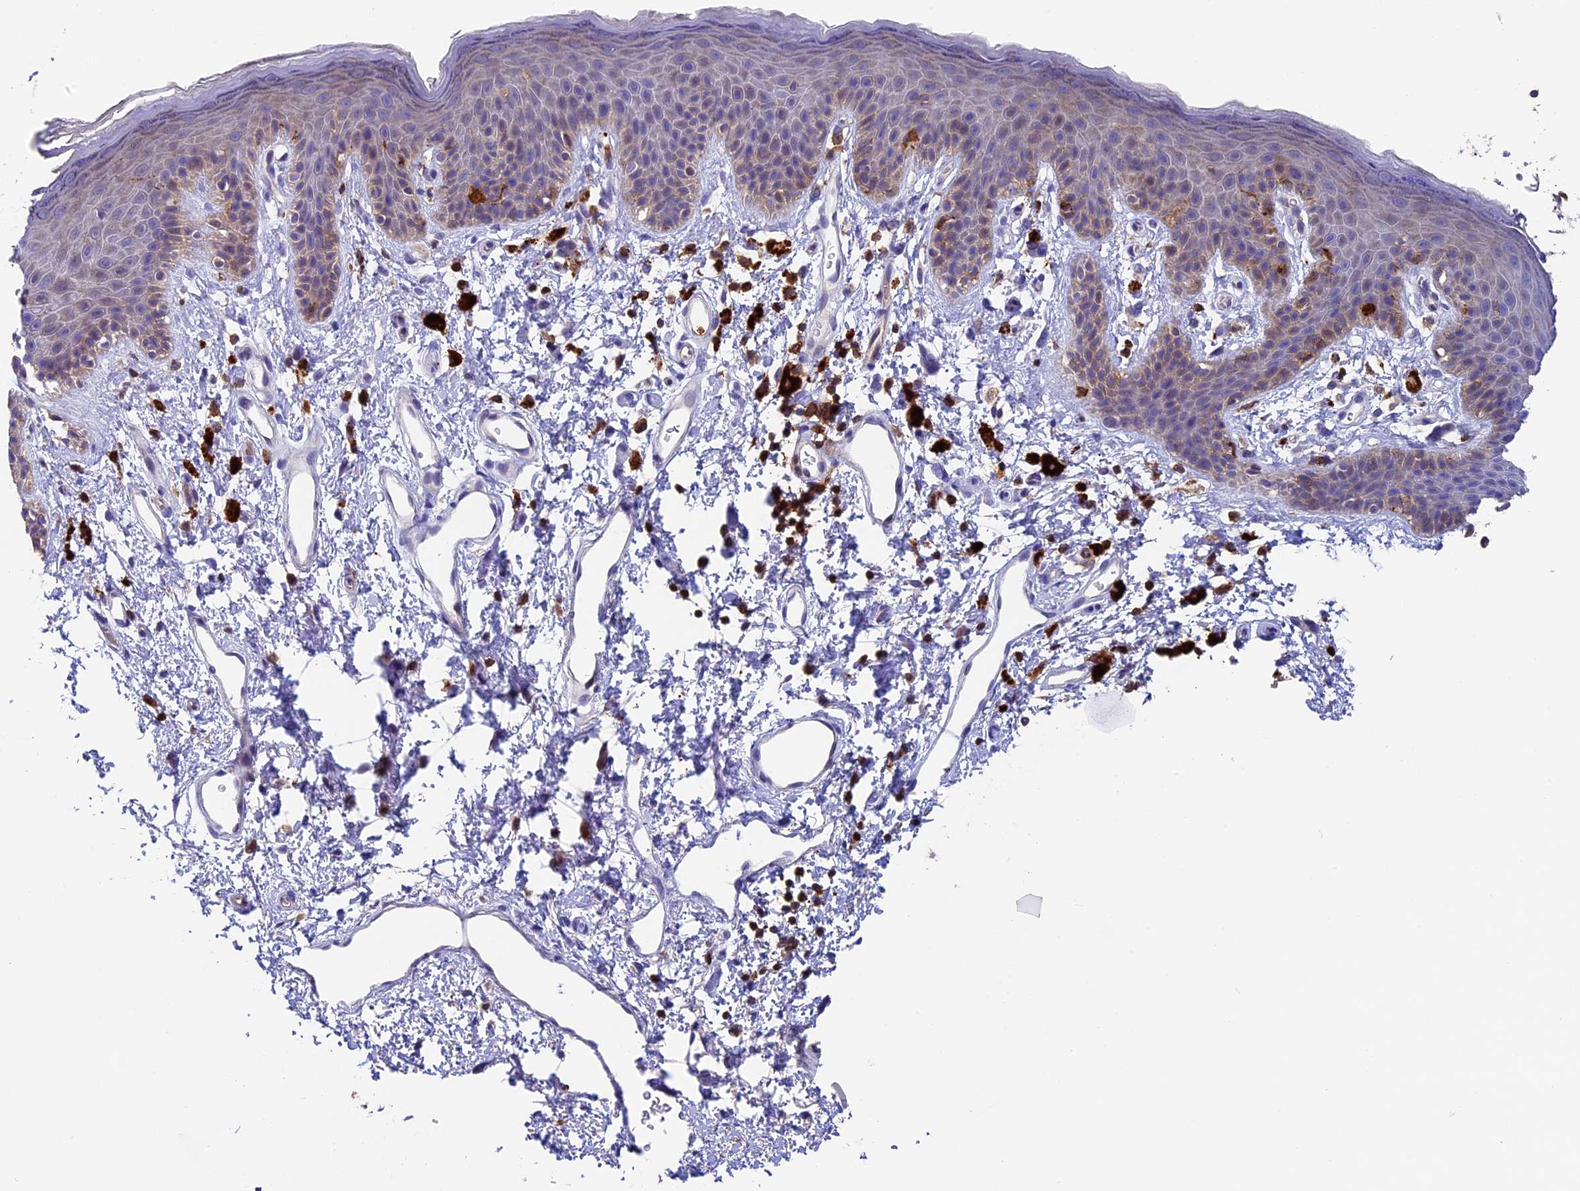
{"staining": {"intensity": "weak", "quantity": "<25%", "location": "cytoplasmic/membranous"}, "tissue": "skin", "cell_type": "Epidermal cells", "image_type": "normal", "snomed": [{"axis": "morphology", "description": "Normal tissue, NOS"}, {"axis": "topography", "description": "Anal"}], "caption": "Benign skin was stained to show a protein in brown. There is no significant staining in epidermal cells. The staining is performed using DAB (3,3'-diaminobenzidine) brown chromogen with nuclei counter-stained in using hematoxylin.", "gene": "ADAT1", "patient": {"sex": "female", "age": 46}}